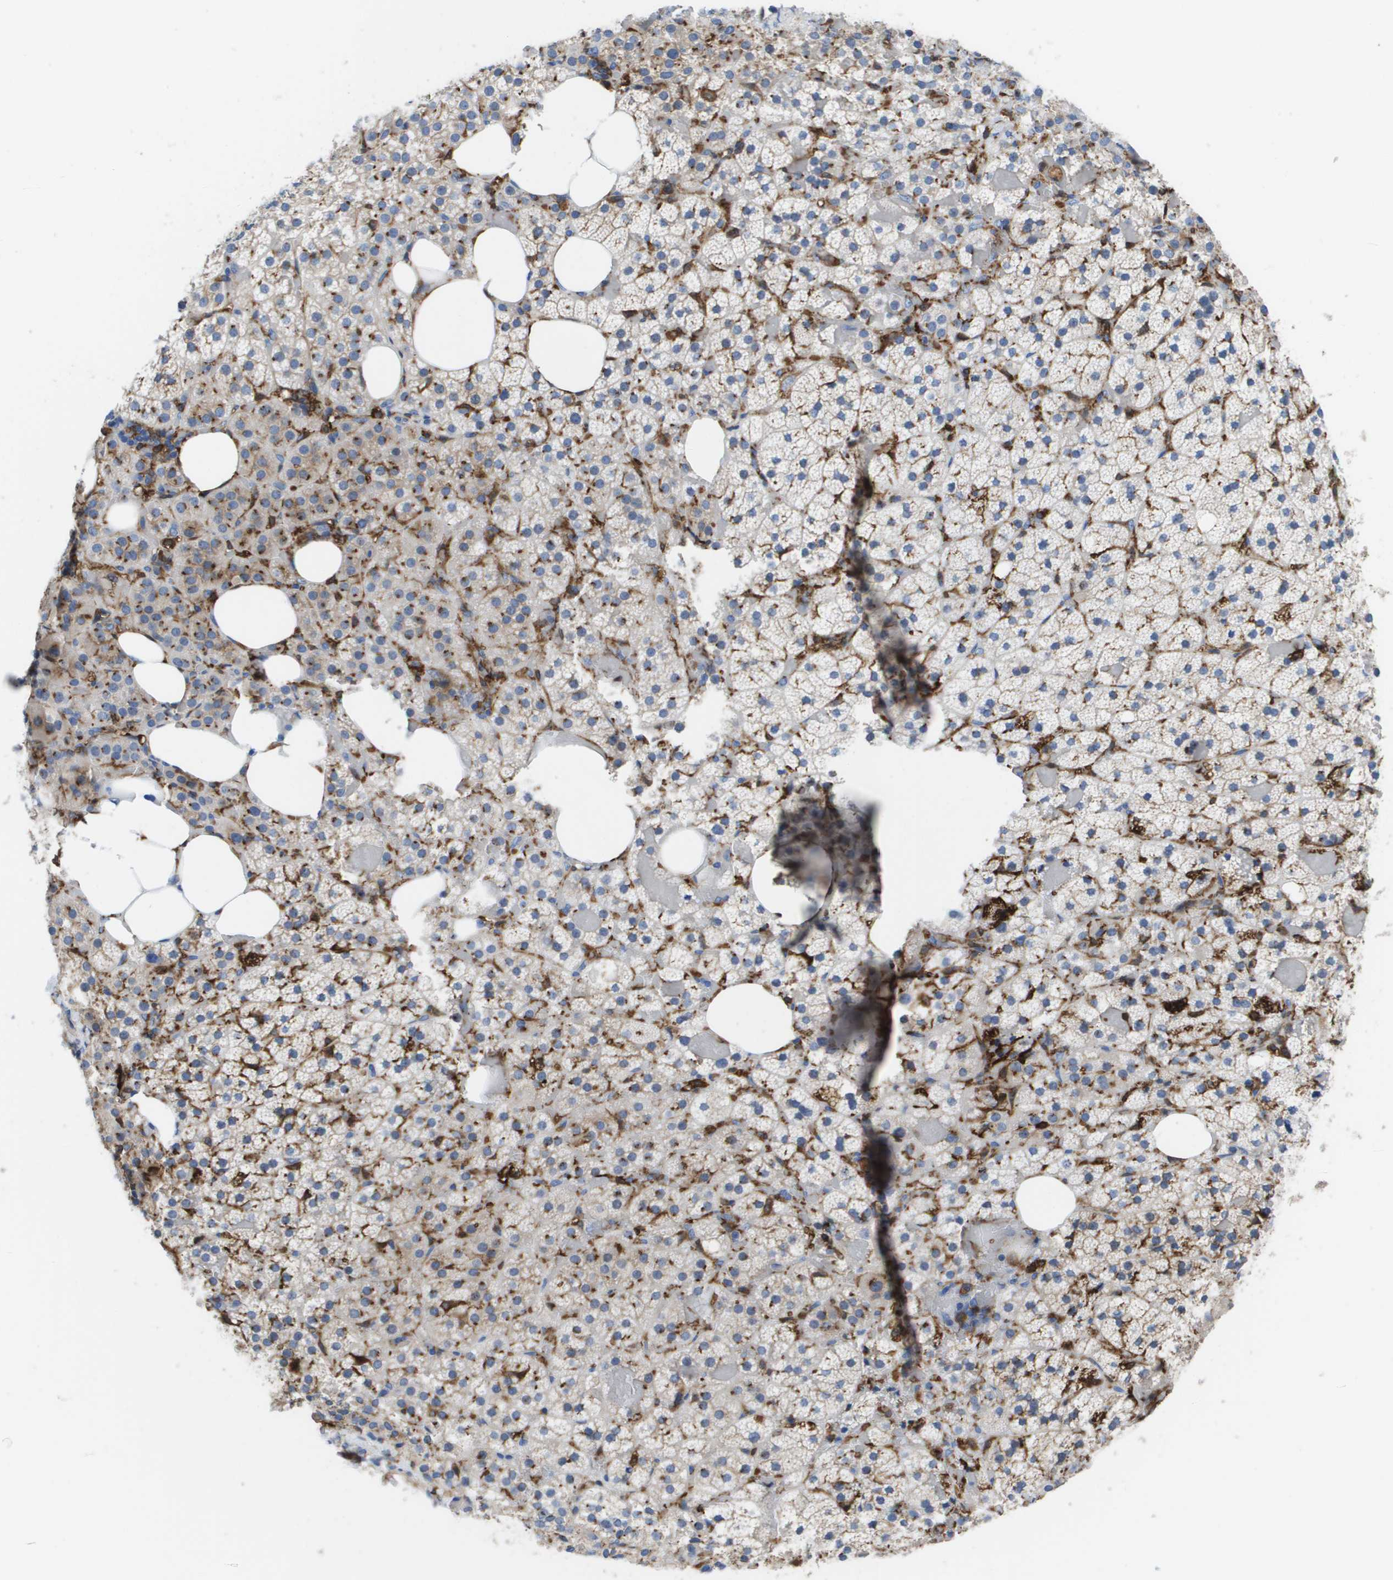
{"staining": {"intensity": "moderate", "quantity": "25%-75%", "location": "cytoplasmic/membranous"}, "tissue": "adrenal gland", "cell_type": "Glandular cells", "image_type": "normal", "snomed": [{"axis": "morphology", "description": "Normal tissue, NOS"}, {"axis": "topography", "description": "Adrenal gland"}], "caption": "Immunohistochemical staining of benign human adrenal gland shows moderate cytoplasmic/membranous protein staining in approximately 25%-75% of glandular cells. The protein of interest is stained brown, and the nuclei are stained in blue (DAB IHC with brightfield microscopy, high magnification).", "gene": "SLC37A2", "patient": {"sex": "female", "age": 59}}